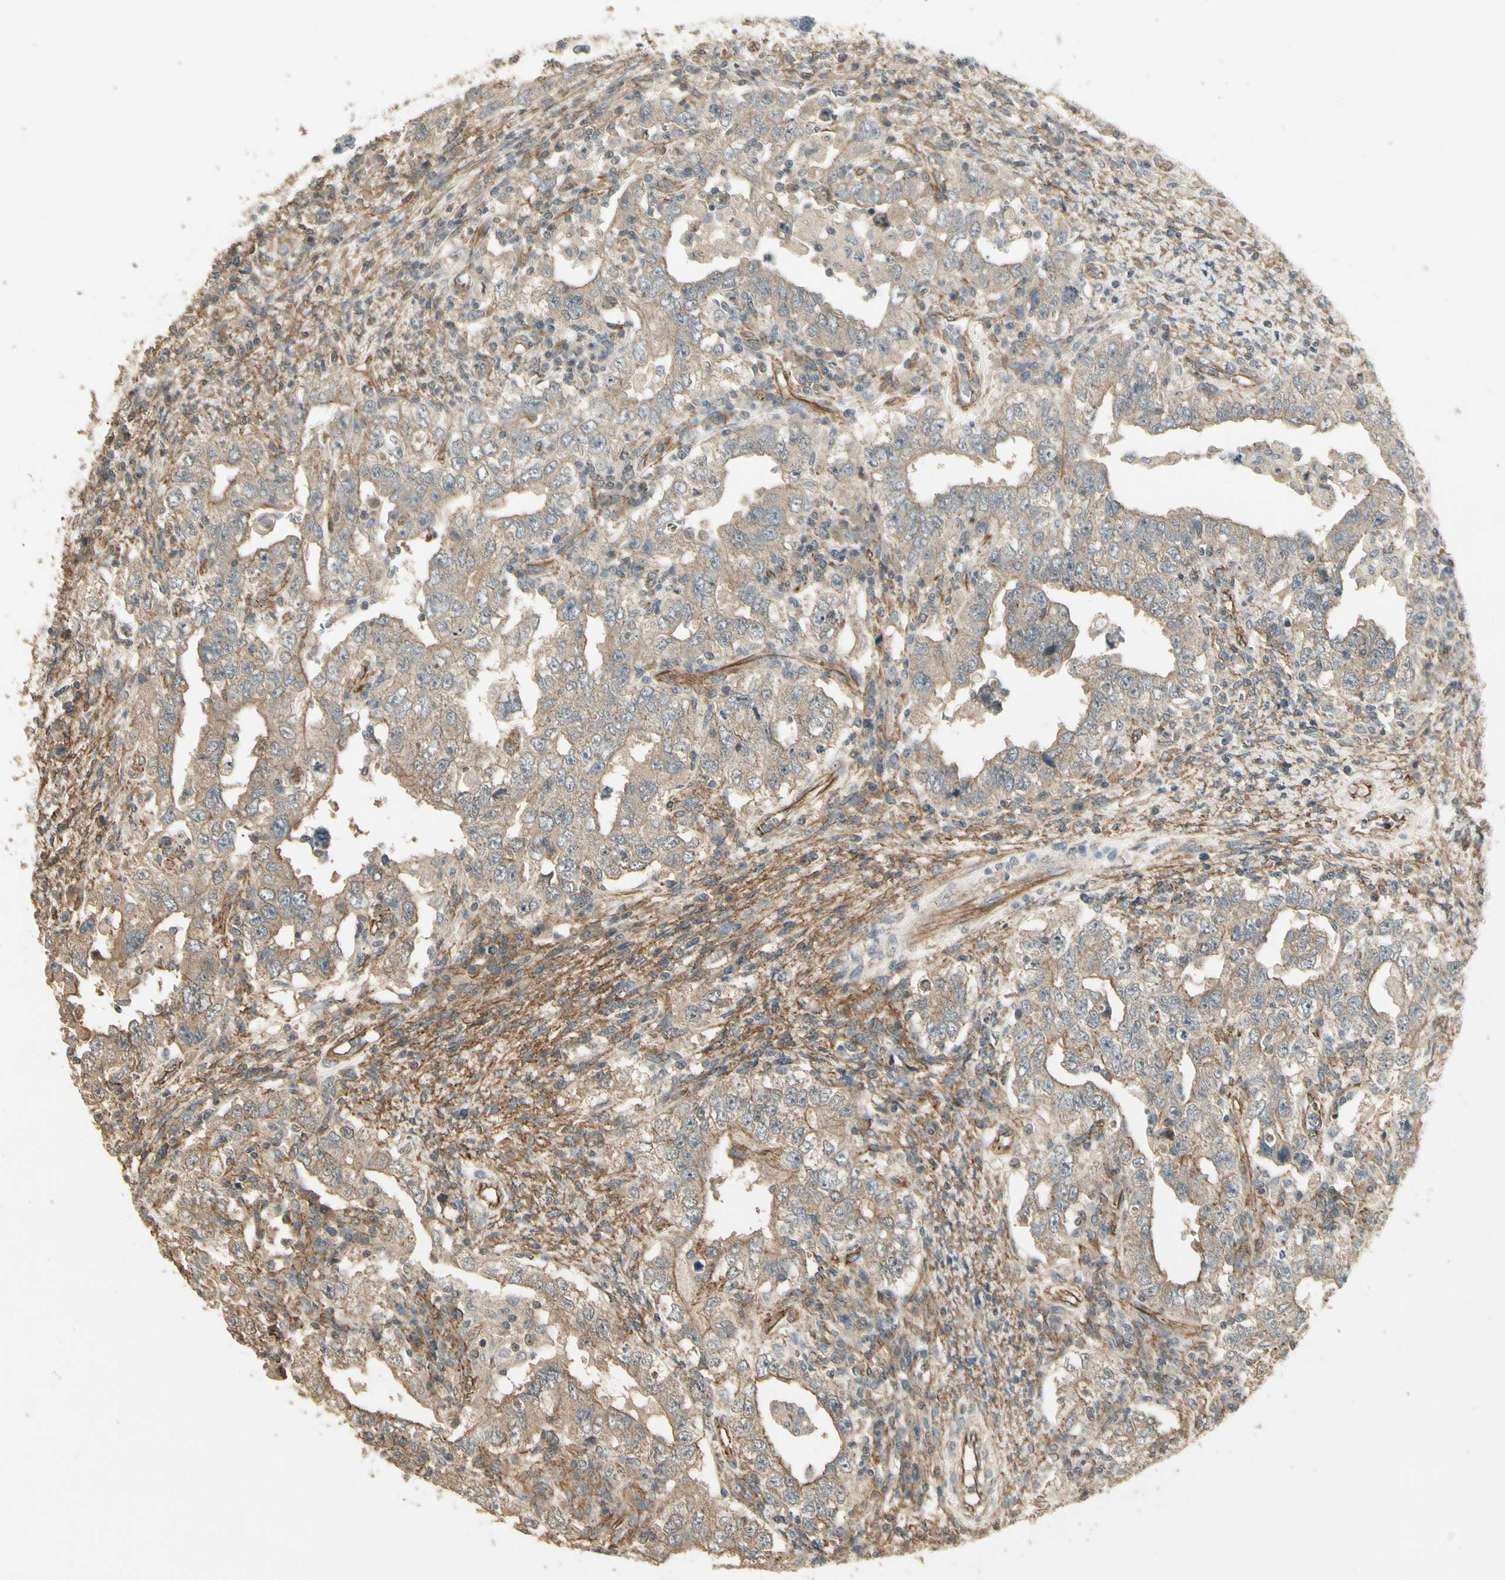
{"staining": {"intensity": "weak", "quantity": ">75%", "location": "cytoplasmic/membranous"}, "tissue": "testis cancer", "cell_type": "Tumor cells", "image_type": "cancer", "snomed": [{"axis": "morphology", "description": "Carcinoma, Embryonal, NOS"}, {"axis": "topography", "description": "Testis"}], "caption": "Immunohistochemistry staining of embryonal carcinoma (testis), which exhibits low levels of weak cytoplasmic/membranous staining in about >75% of tumor cells indicating weak cytoplasmic/membranous protein expression. The staining was performed using DAB (3,3'-diaminobenzidine) (brown) for protein detection and nuclei were counterstained in hematoxylin (blue).", "gene": "RNF180", "patient": {"sex": "male", "age": 26}}